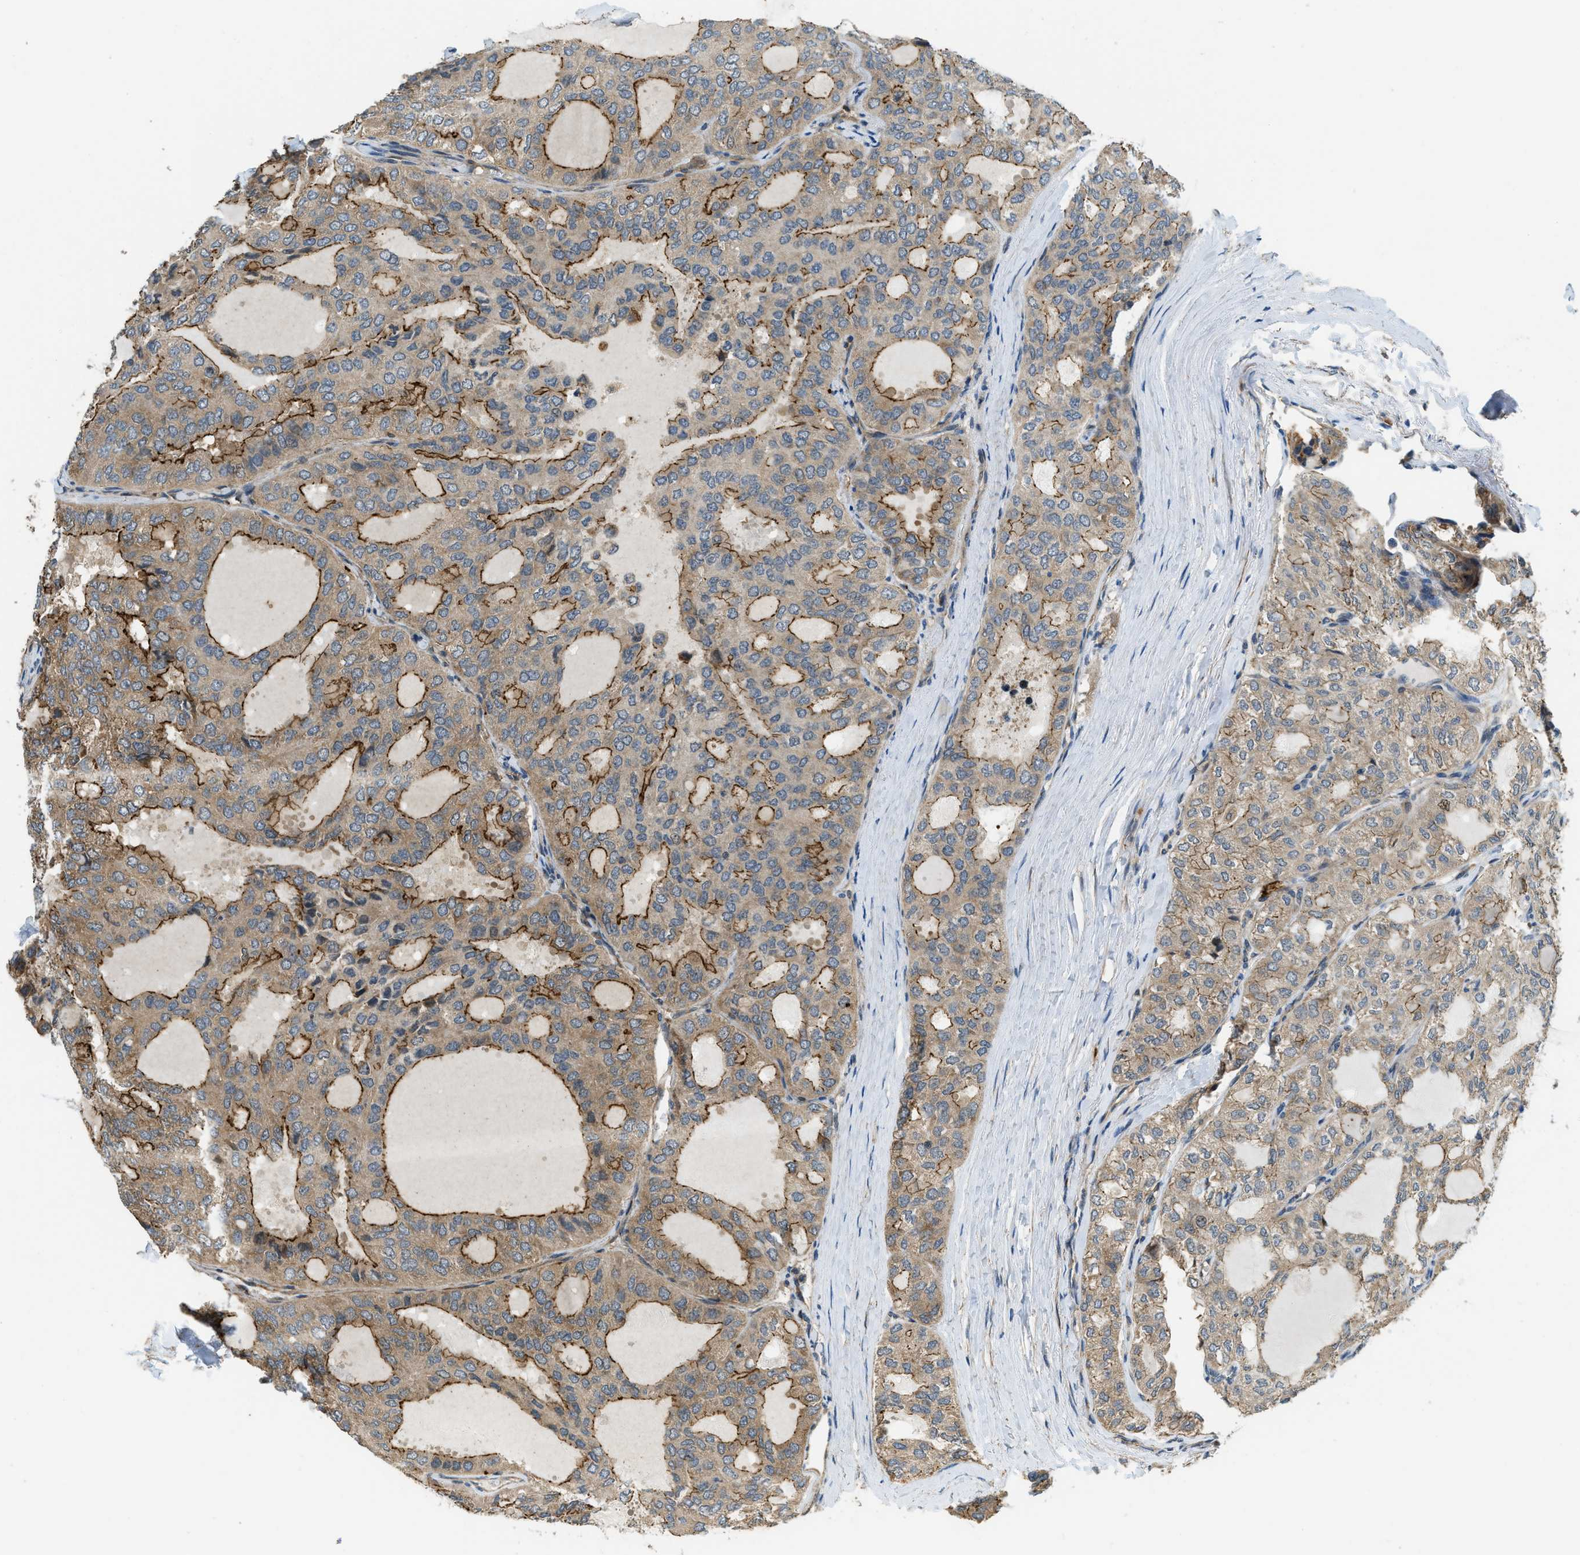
{"staining": {"intensity": "moderate", "quantity": ">75%", "location": "cytoplasmic/membranous"}, "tissue": "thyroid cancer", "cell_type": "Tumor cells", "image_type": "cancer", "snomed": [{"axis": "morphology", "description": "Follicular adenoma carcinoma, NOS"}, {"axis": "topography", "description": "Thyroid gland"}], "caption": "Follicular adenoma carcinoma (thyroid) tissue shows moderate cytoplasmic/membranous positivity in about >75% of tumor cells", "gene": "CGN", "patient": {"sex": "male", "age": 75}}